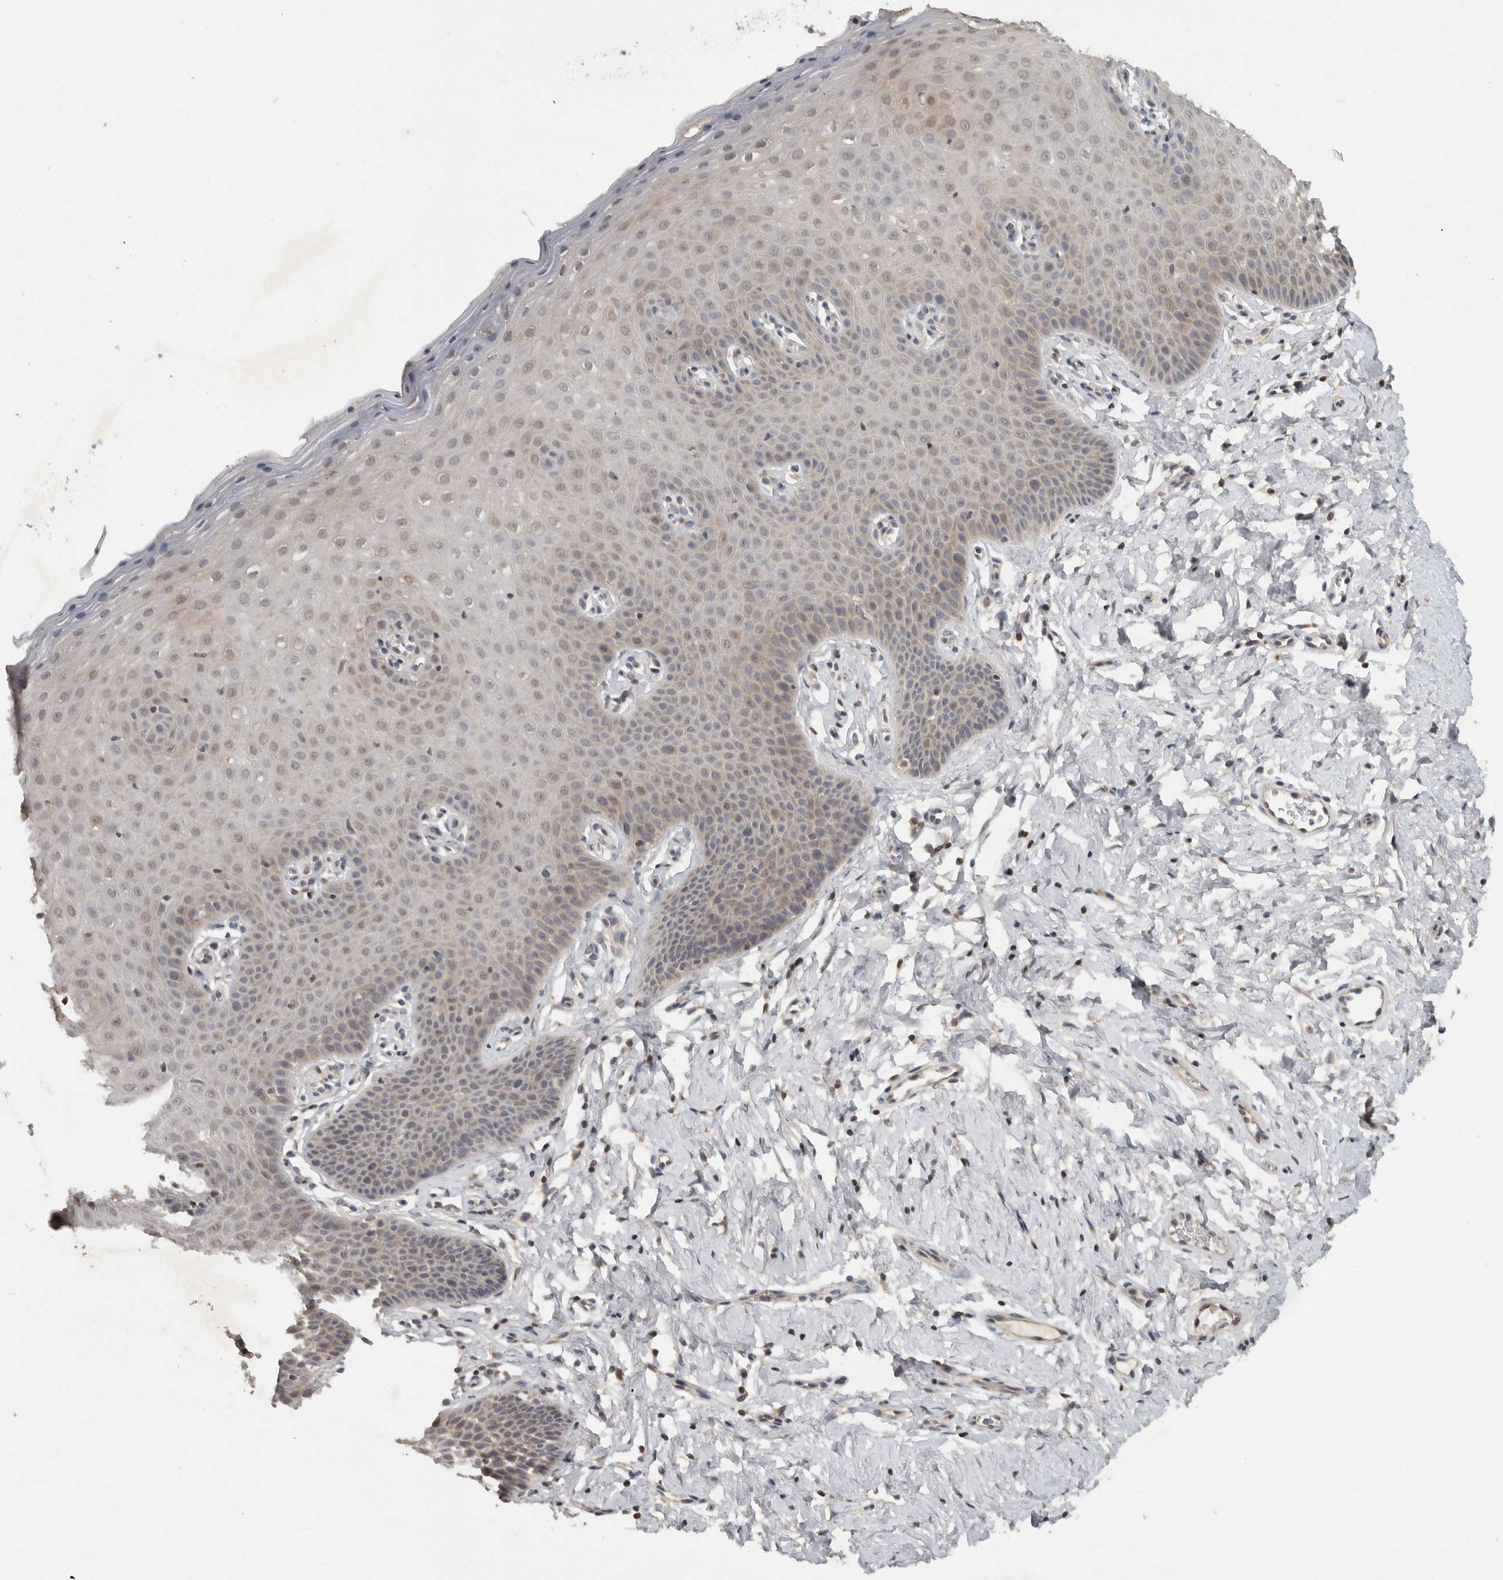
{"staining": {"intensity": "moderate", "quantity": ">75%", "location": "cytoplasmic/membranous"}, "tissue": "cervix", "cell_type": "Glandular cells", "image_type": "normal", "snomed": [{"axis": "morphology", "description": "Normal tissue, NOS"}, {"axis": "topography", "description": "Cervix"}], "caption": "Protein staining reveals moderate cytoplasmic/membranous expression in about >75% of glandular cells in unremarkable cervix.", "gene": "ACAT2", "patient": {"sex": "female", "age": 36}}